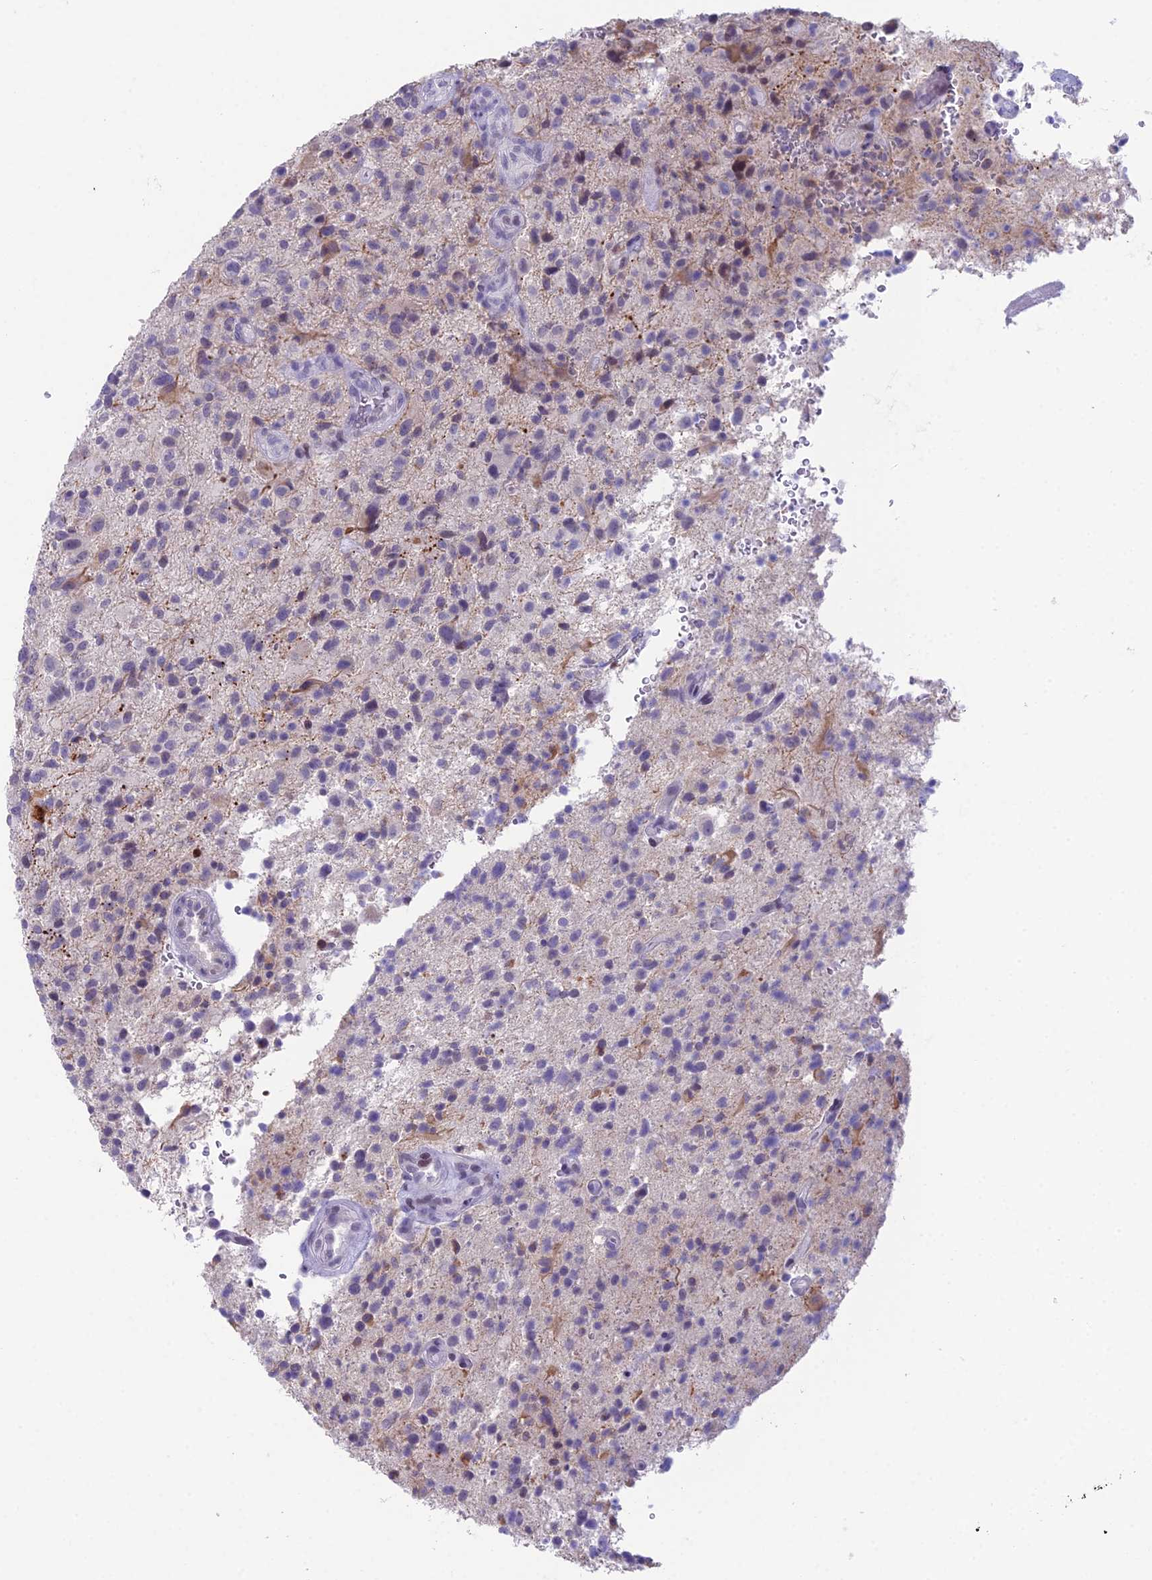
{"staining": {"intensity": "weak", "quantity": "<25%", "location": "cytoplasmic/membranous,nuclear"}, "tissue": "glioma", "cell_type": "Tumor cells", "image_type": "cancer", "snomed": [{"axis": "morphology", "description": "Glioma, malignant, High grade"}, {"axis": "topography", "description": "Brain"}], "caption": "Histopathology image shows no significant protein expression in tumor cells of malignant high-grade glioma. (Brightfield microscopy of DAB (3,3'-diaminobenzidine) immunohistochemistry at high magnification).", "gene": "CC2D2A", "patient": {"sex": "male", "age": 47}}